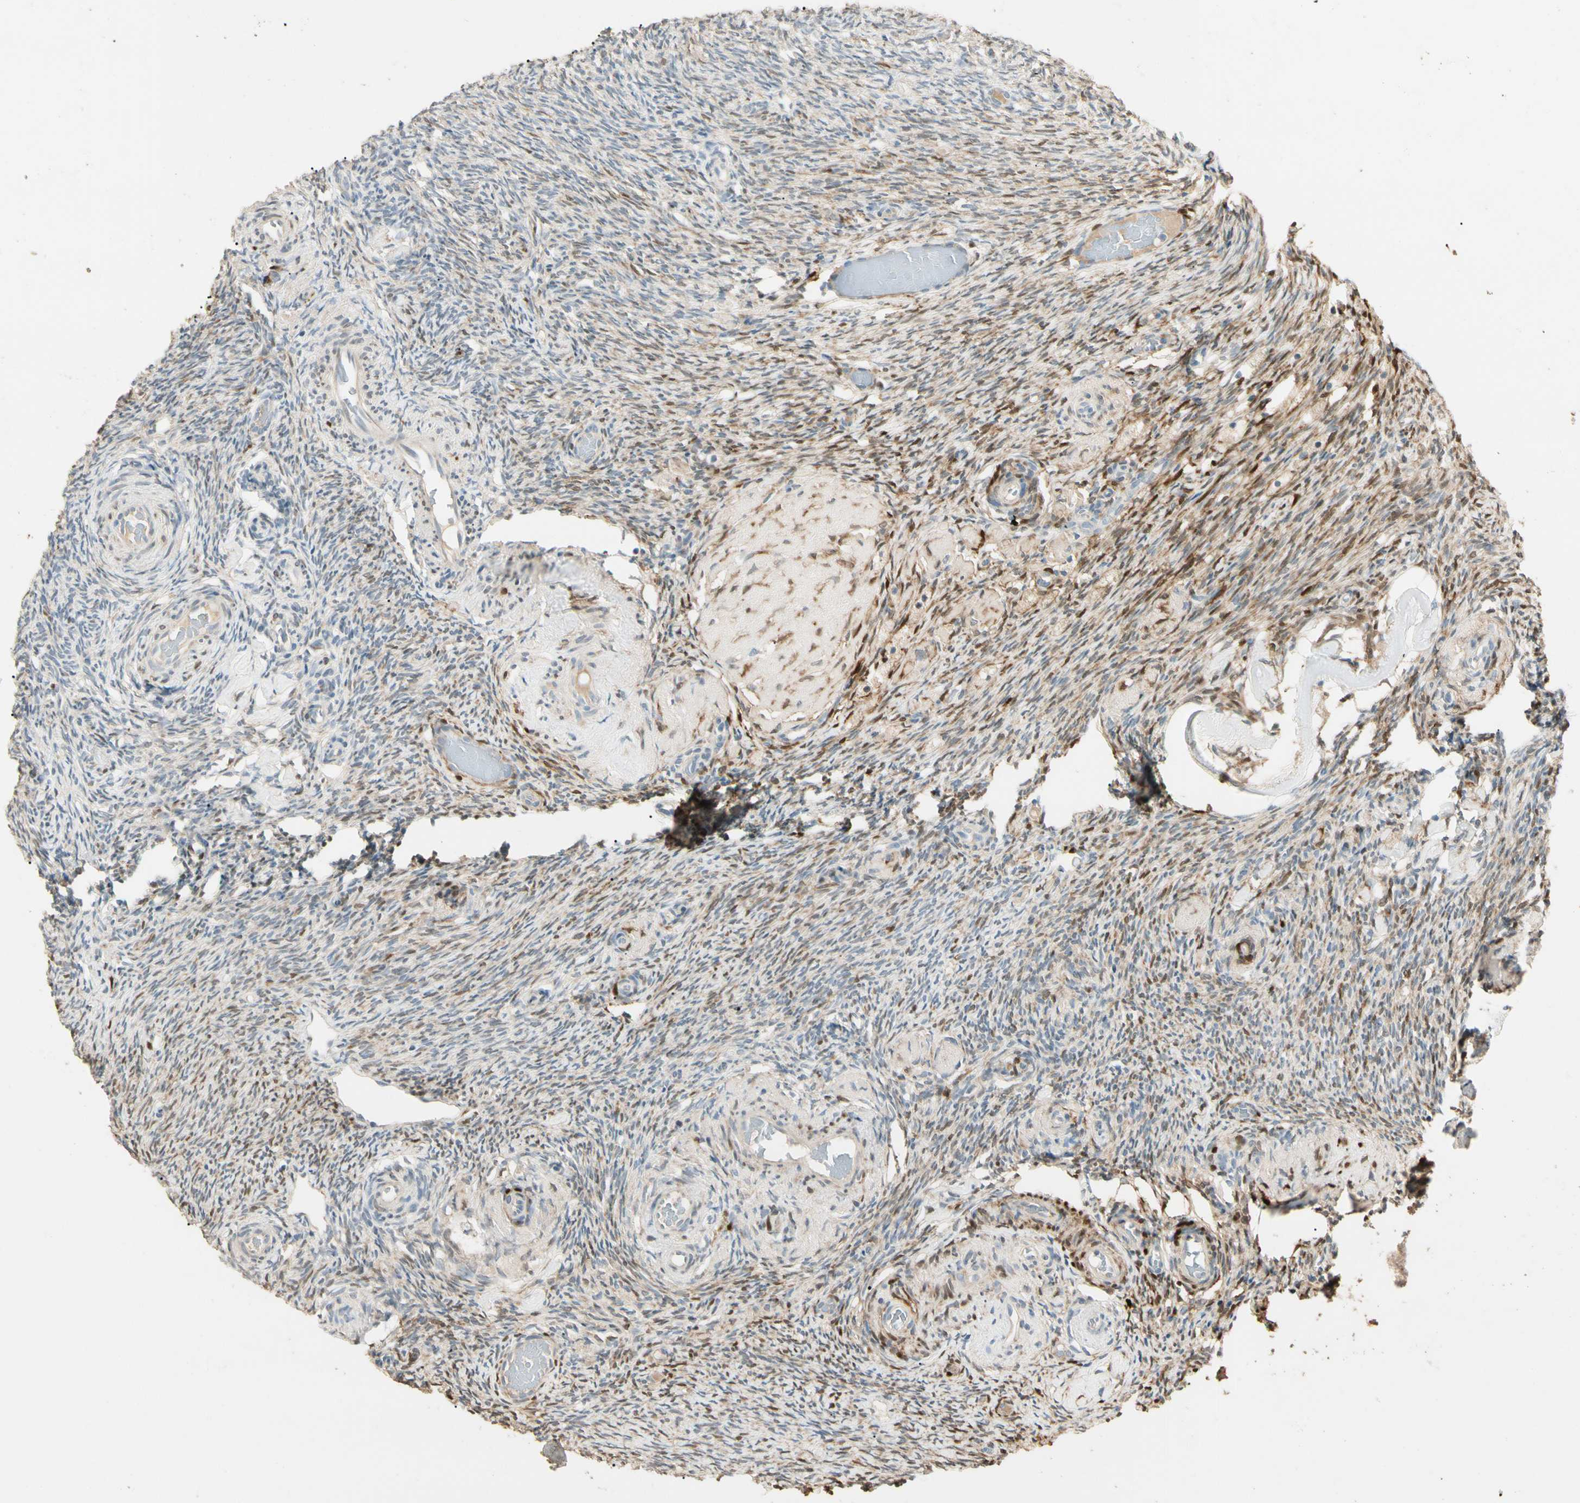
{"staining": {"intensity": "moderate", "quantity": "<25%", "location": "cytoplasmic/membranous,nuclear"}, "tissue": "ovary", "cell_type": "Ovarian stroma cells", "image_type": "normal", "snomed": [{"axis": "morphology", "description": "Normal tissue, NOS"}, {"axis": "topography", "description": "Ovary"}], "caption": "Immunohistochemical staining of benign ovary demonstrates moderate cytoplasmic/membranous,nuclear protein expression in about <25% of ovarian stroma cells.", "gene": "GNE", "patient": {"sex": "female", "age": 60}}